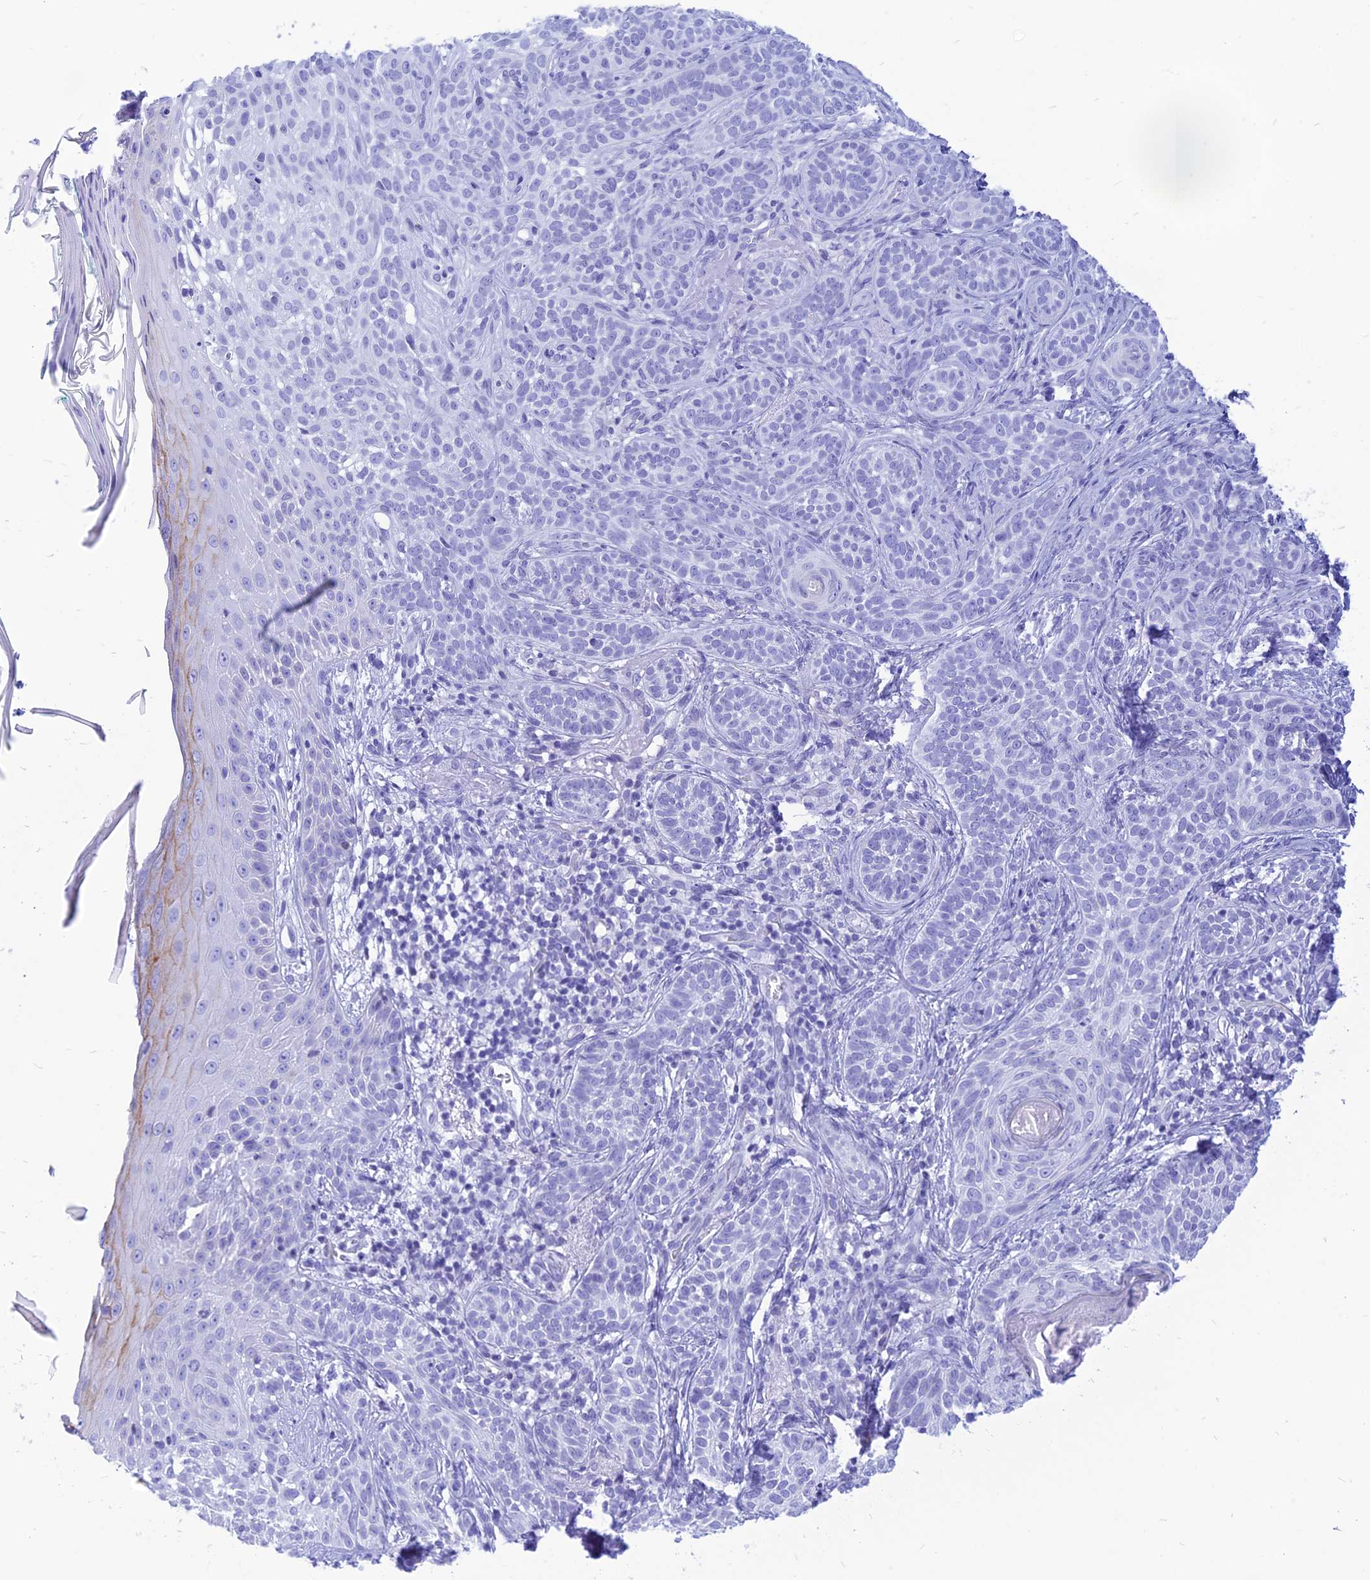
{"staining": {"intensity": "negative", "quantity": "none", "location": "none"}, "tissue": "skin cancer", "cell_type": "Tumor cells", "image_type": "cancer", "snomed": [{"axis": "morphology", "description": "Basal cell carcinoma"}, {"axis": "topography", "description": "Skin"}], "caption": "There is no significant positivity in tumor cells of skin cancer.", "gene": "PRNP", "patient": {"sex": "male", "age": 71}}